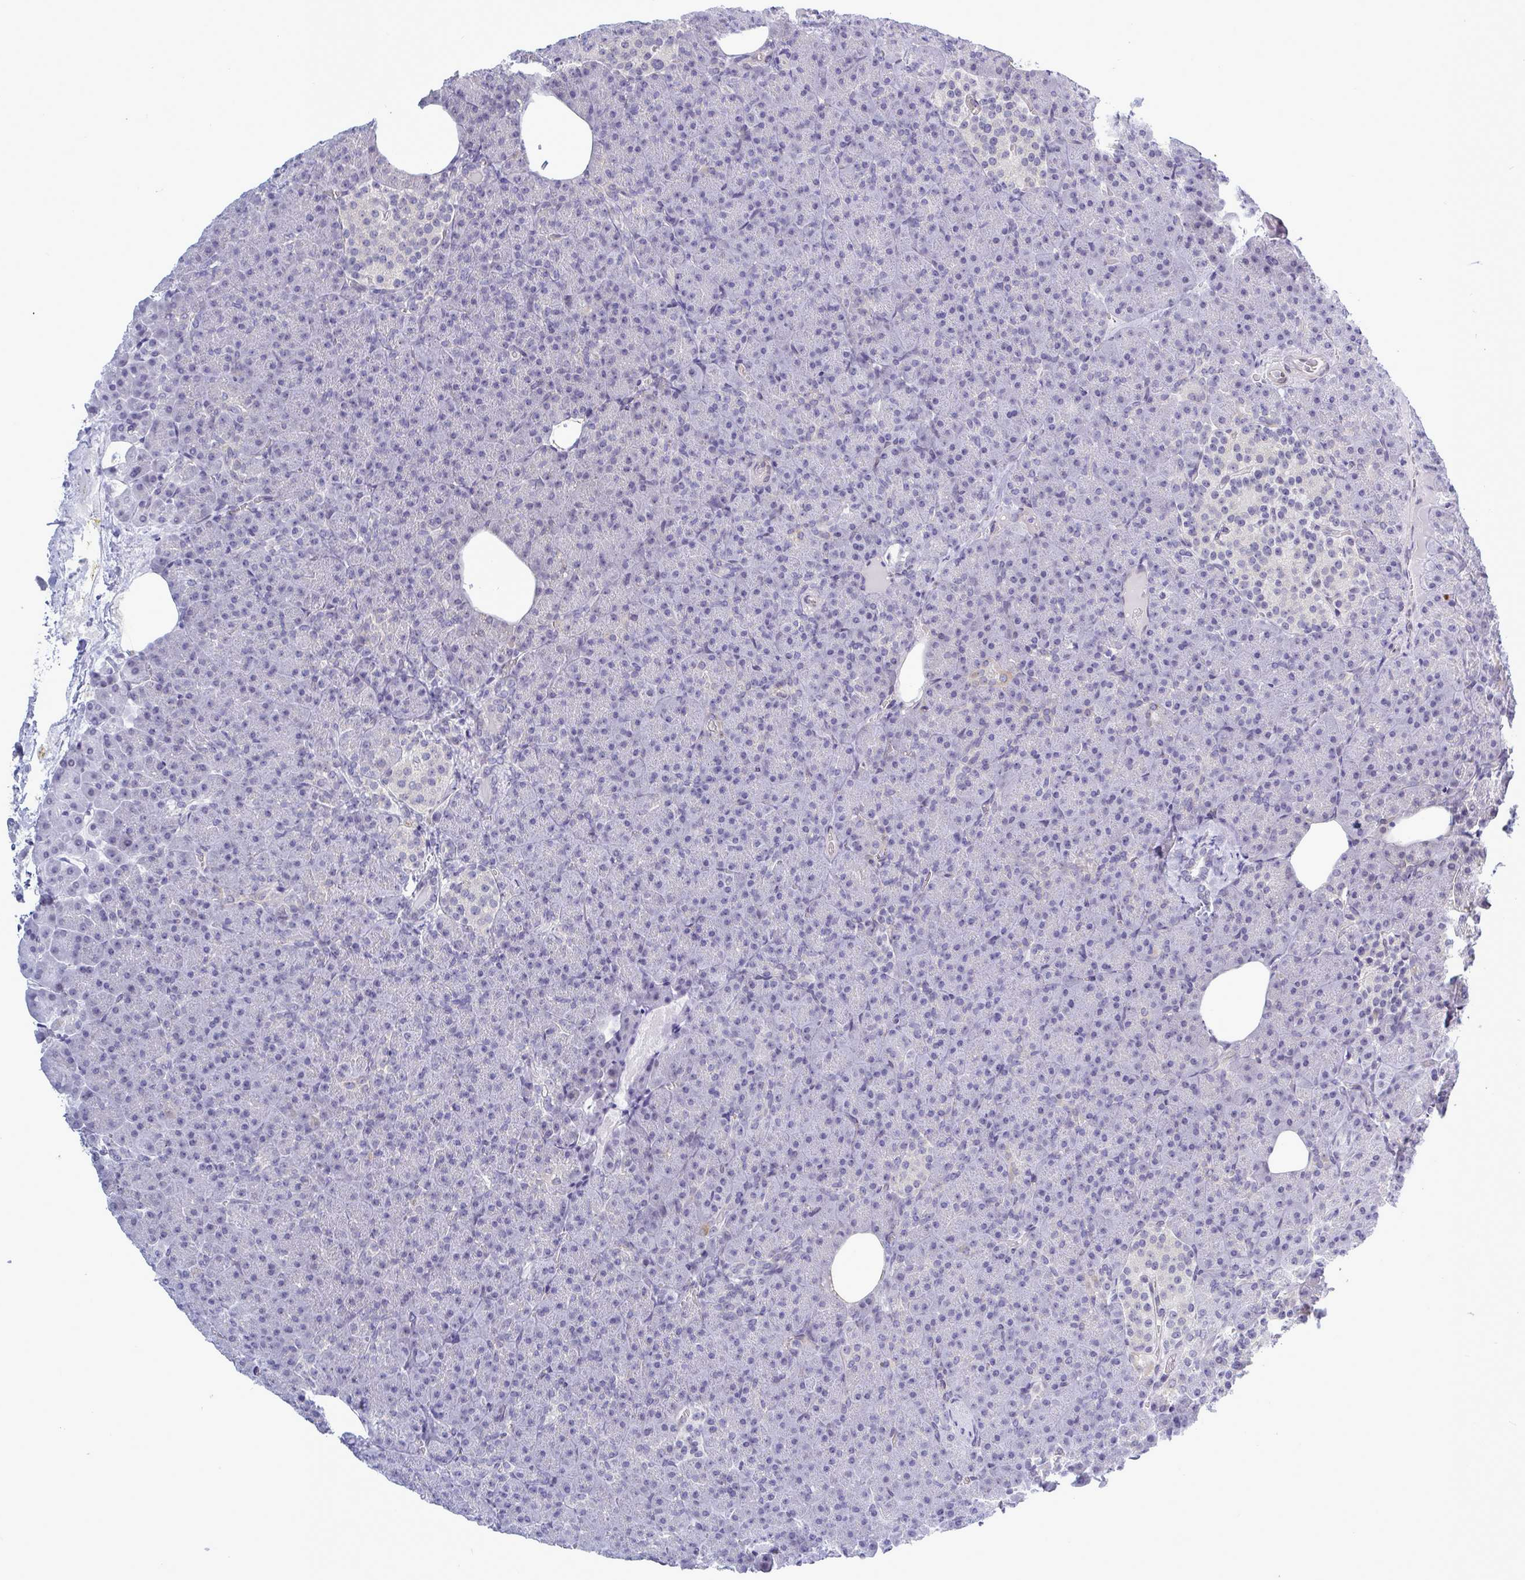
{"staining": {"intensity": "negative", "quantity": "none", "location": "none"}, "tissue": "pancreas", "cell_type": "Exocrine glandular cells", "image_type": "normal", "snomed": [{"axis": "morphology", "description": "Normal tissue, NOS"}, {"axis": "topography", "description": "Pancreas"}], "caption": "Immunohistochemistry image of normal human pancreas stained for a protein (brown), which shows no staining in exocrine glandular cells. (Stains: DAB immunohistochemistry (IHC) with hematoxylin counter stain, Microscopy: brightfield microscopy at high magnification).", "gene": "MFSD4A", "patient": {"sex": "female", "age": 74}}